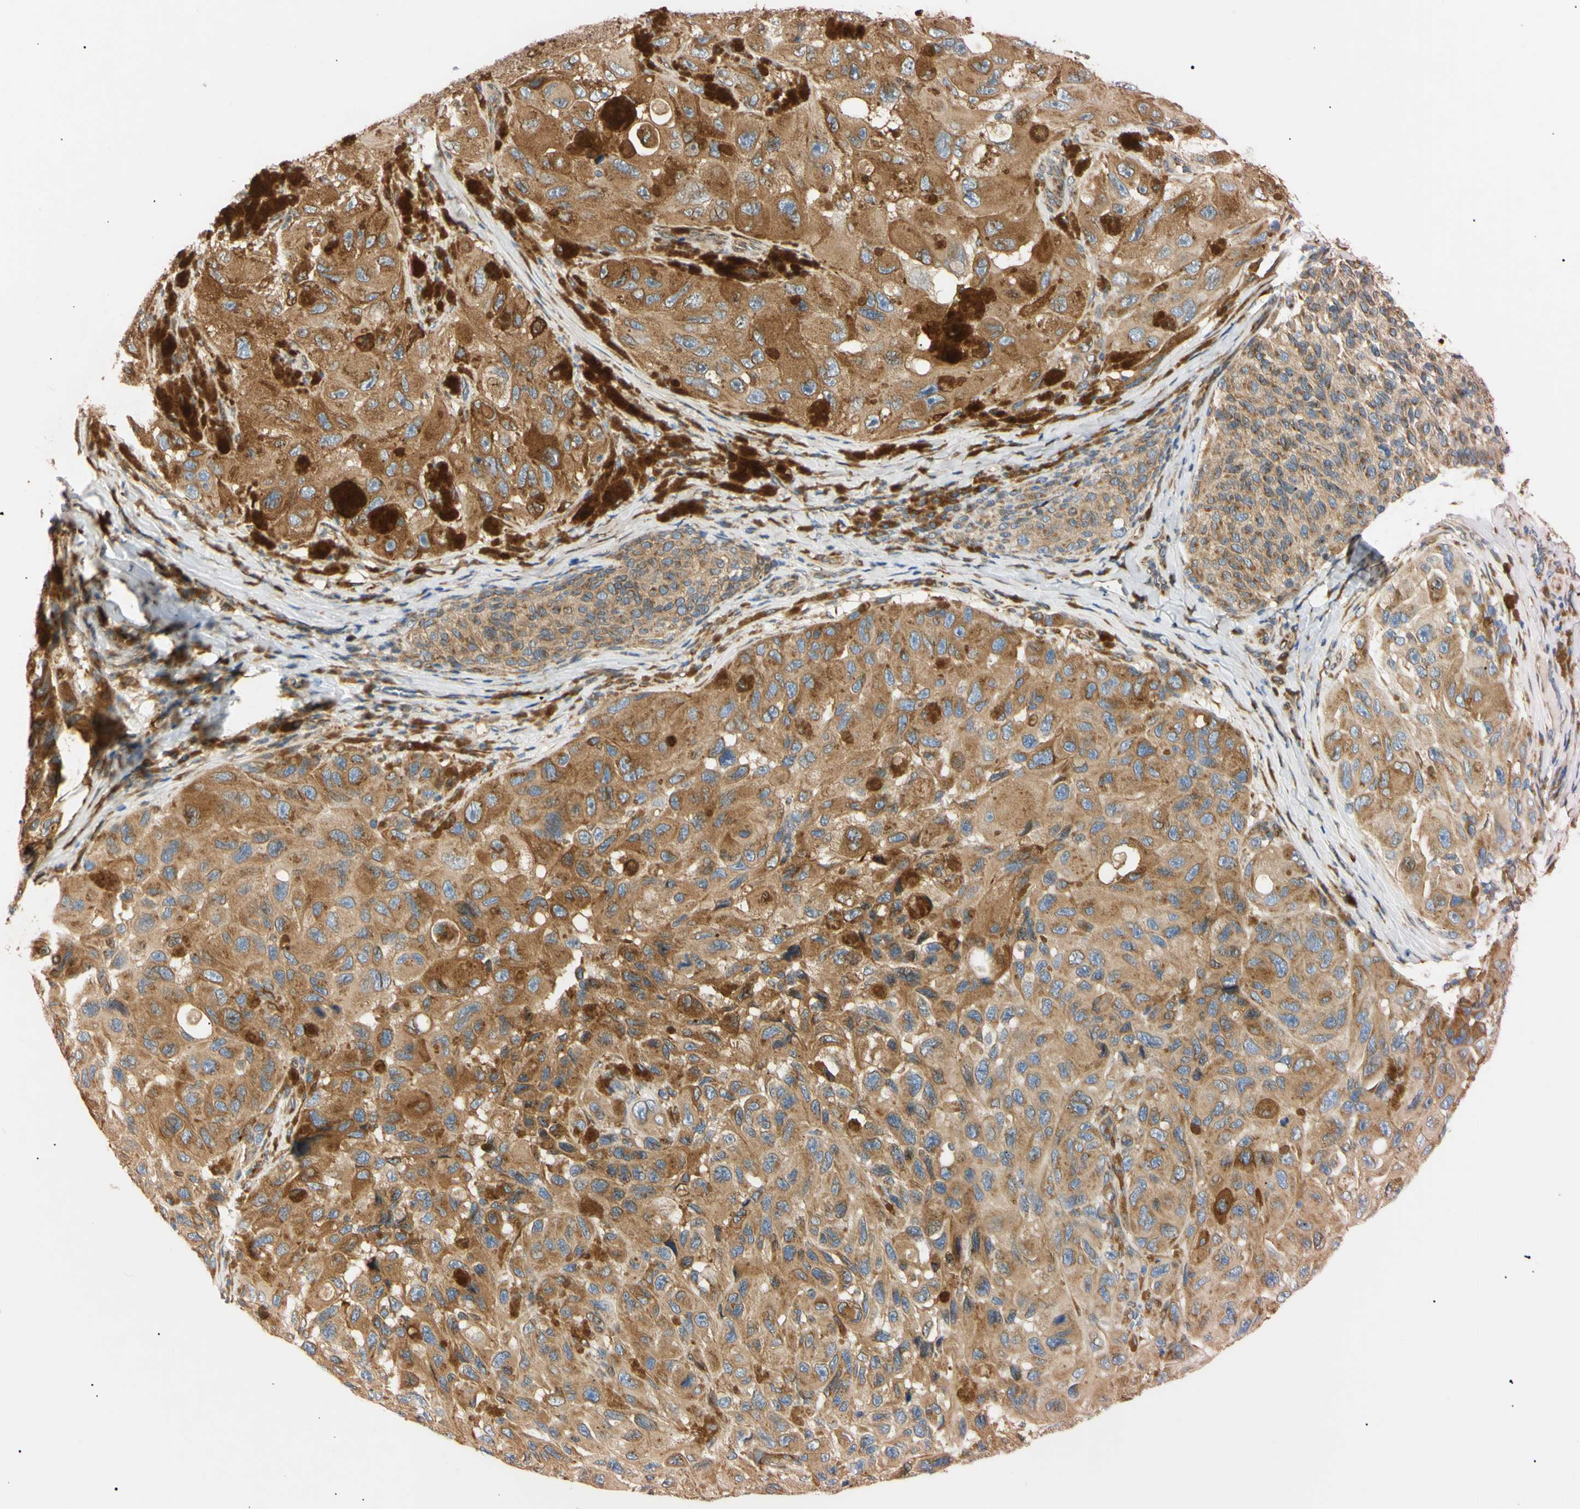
{"staining": {"intensity": "moderate", "quantity": ">75%", "location": "cytoplasmic/membranous"}, "tissue": "melanoma", "cell_type": "Tumor cells", "image_type": "cancer", "snomed": [{"axis": "morphology", "description": "Malignant melanoma, NOS"}, {"axis": "topography", "description": "Skin"}], "caption": "This is a micrograph of IHC staining of melanoma, which shows moderate expression in the cytoplasmic/membranous of tumor cells.", "gene": "IER3IP1", "patient": {"sex": "female", "age": 73}}